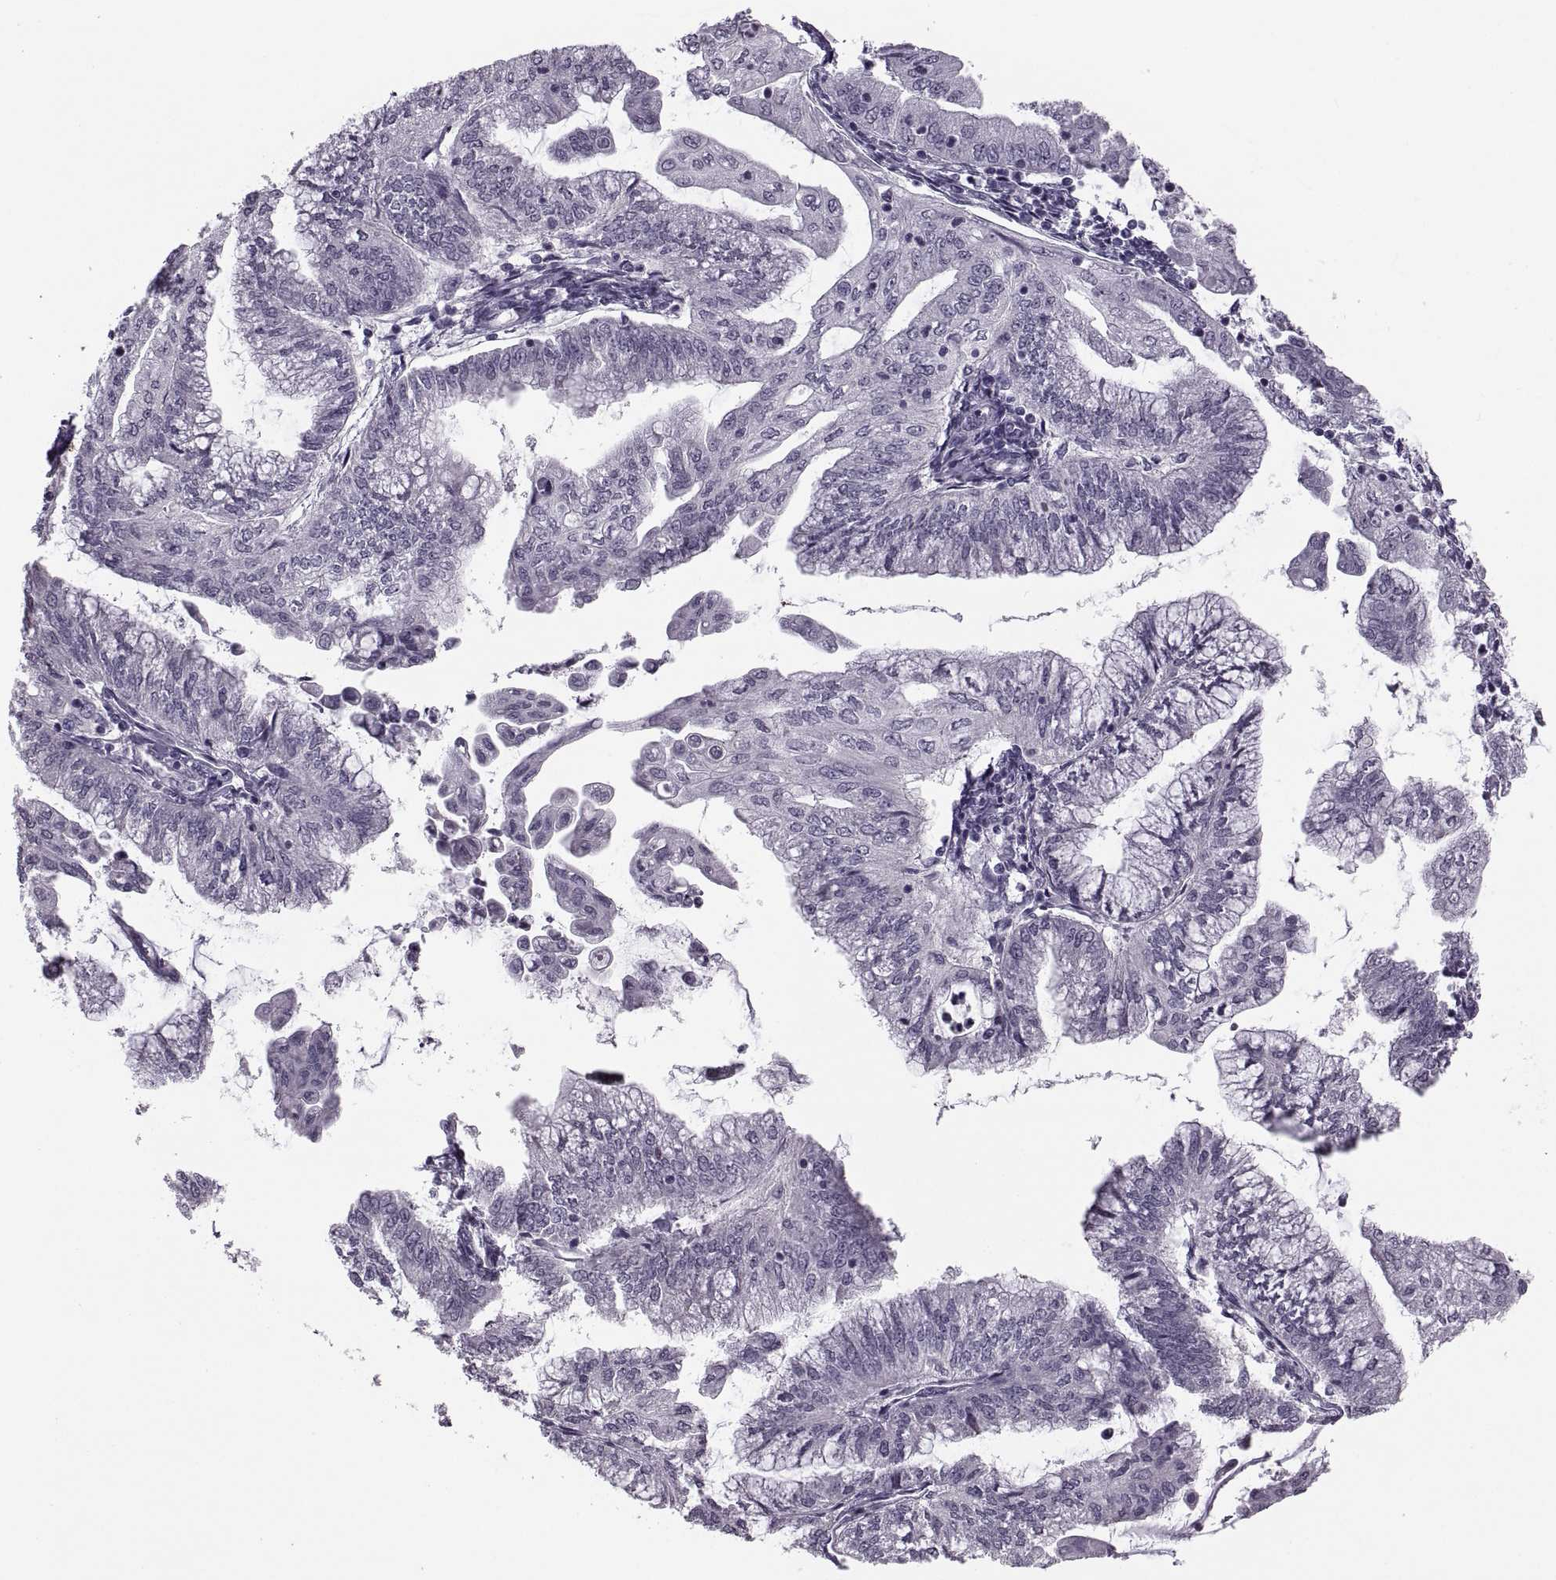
{"staining": {"intensity": "negative", "quantity": "none", "location": "none"}, "tissue": "endometrial cancer", "cell_type": "Tumor cells", "image_type": "cancer", "snomed": [{"axis": "morphology", "description": "Adenocarcinoma, NOS"}, {"axis": "topography", "description": "Endometrium"}], "caption": "Immunohistochemistry (IHC) image of endometrial cancer (adenocarcinoma) stained for a protein (brown), which exhibits no expression in tumor cells.", "gene": "PAGE5", "patient": {"sex": "female", "age": 55}}